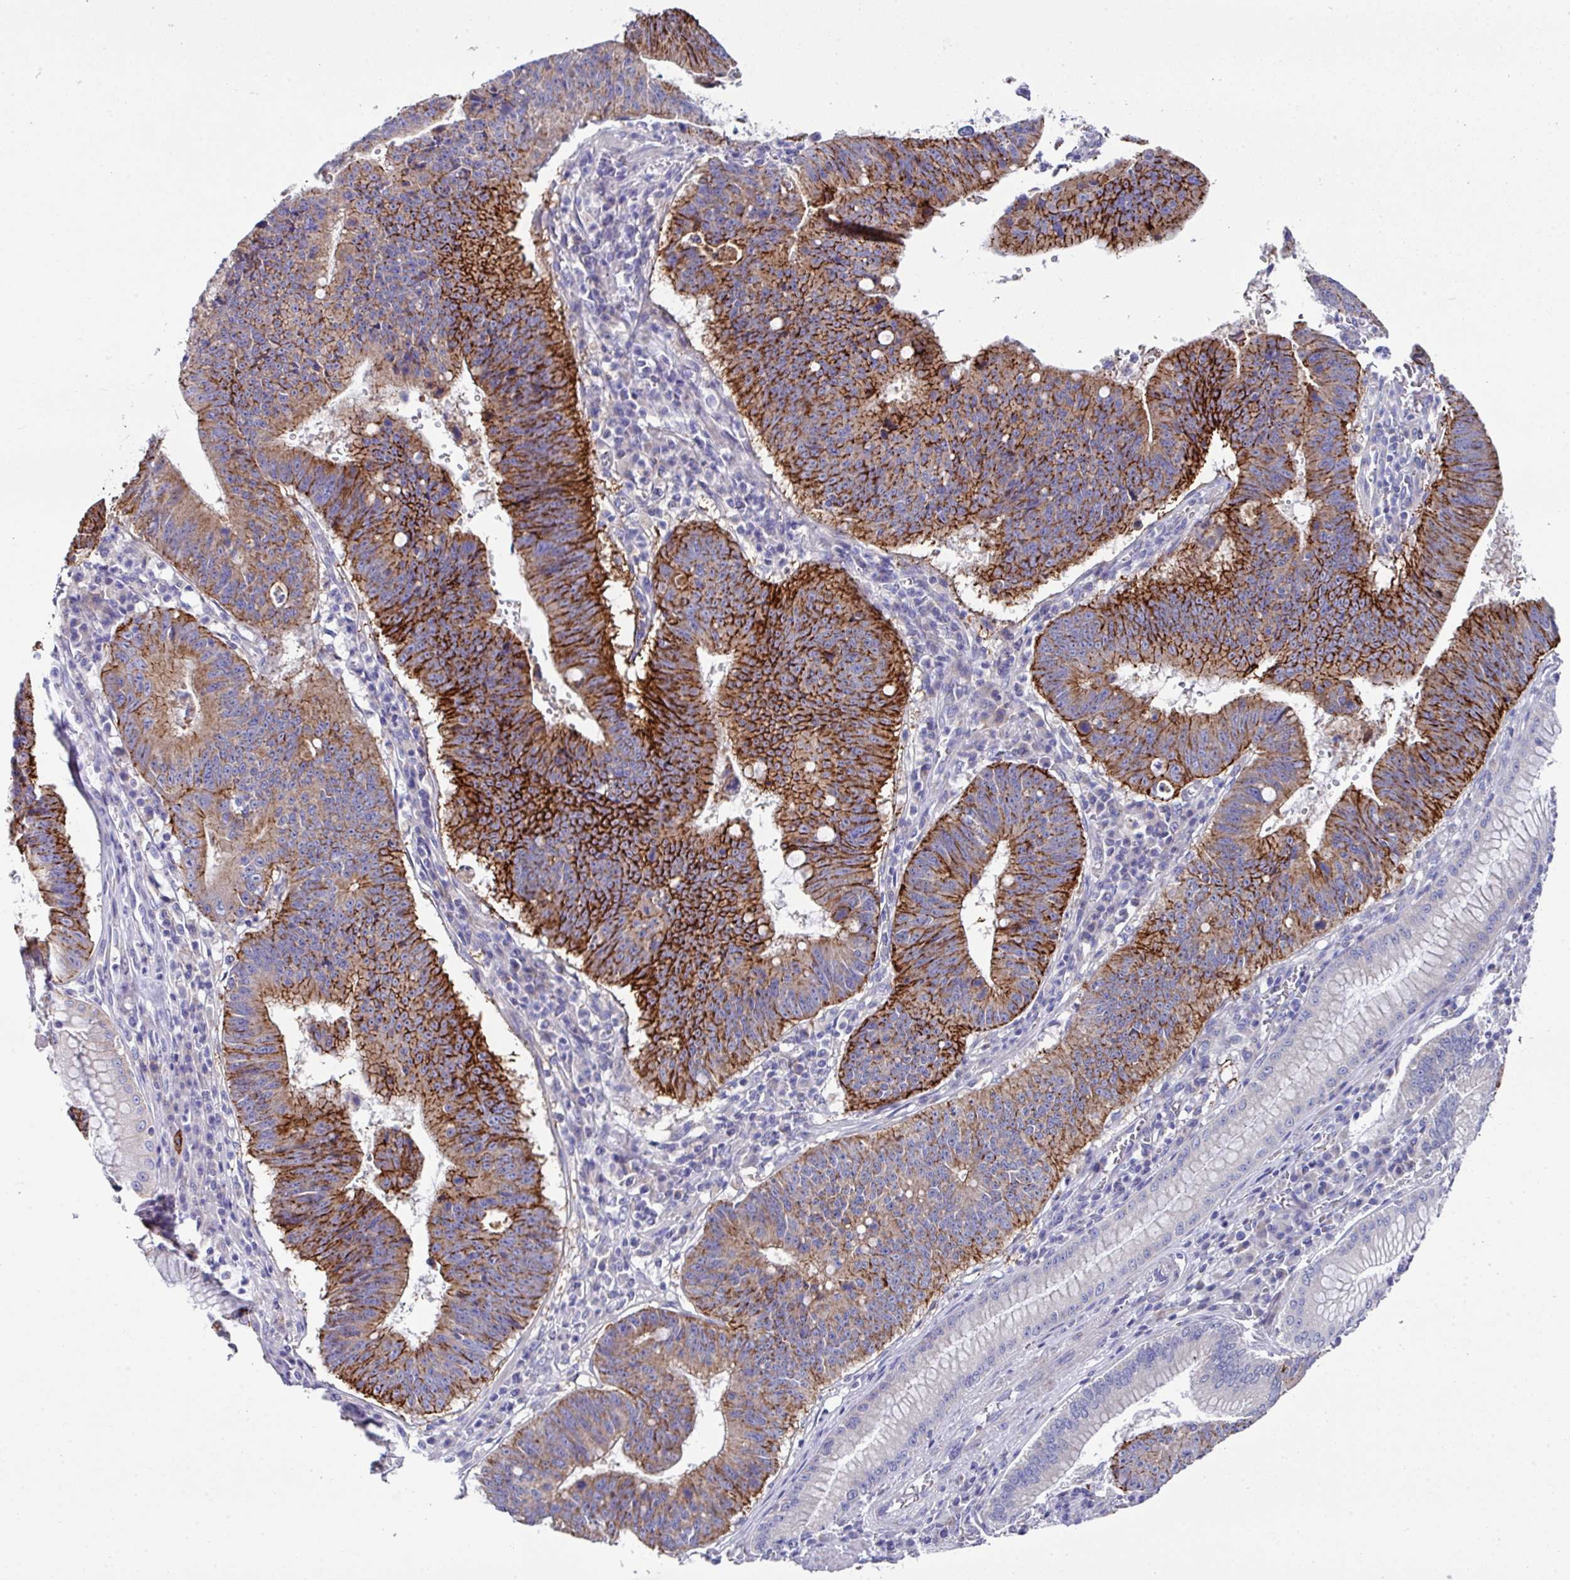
{"staining": {"intensity": "strong", "quantity": ">75%", "location": "cytoplasmic/membranous"}, "tissue": "stomach cancer", "cell_type": "Tumor cells", "image_type": "cancer", "snomed": [{"axis": "morphology", "description": "Adenocarcinoma, NOS"}, {"axis": "topography", "description": "Stomach"}], "caption": "Brown immunohistochemical staining in human adenocarcinoma (stomach) shows strong cytoplasmic/membranous staining in approximately >75% of tumor cells.", "gene": "CLDN1", "patient": {"sex": "male", "age": 59}}